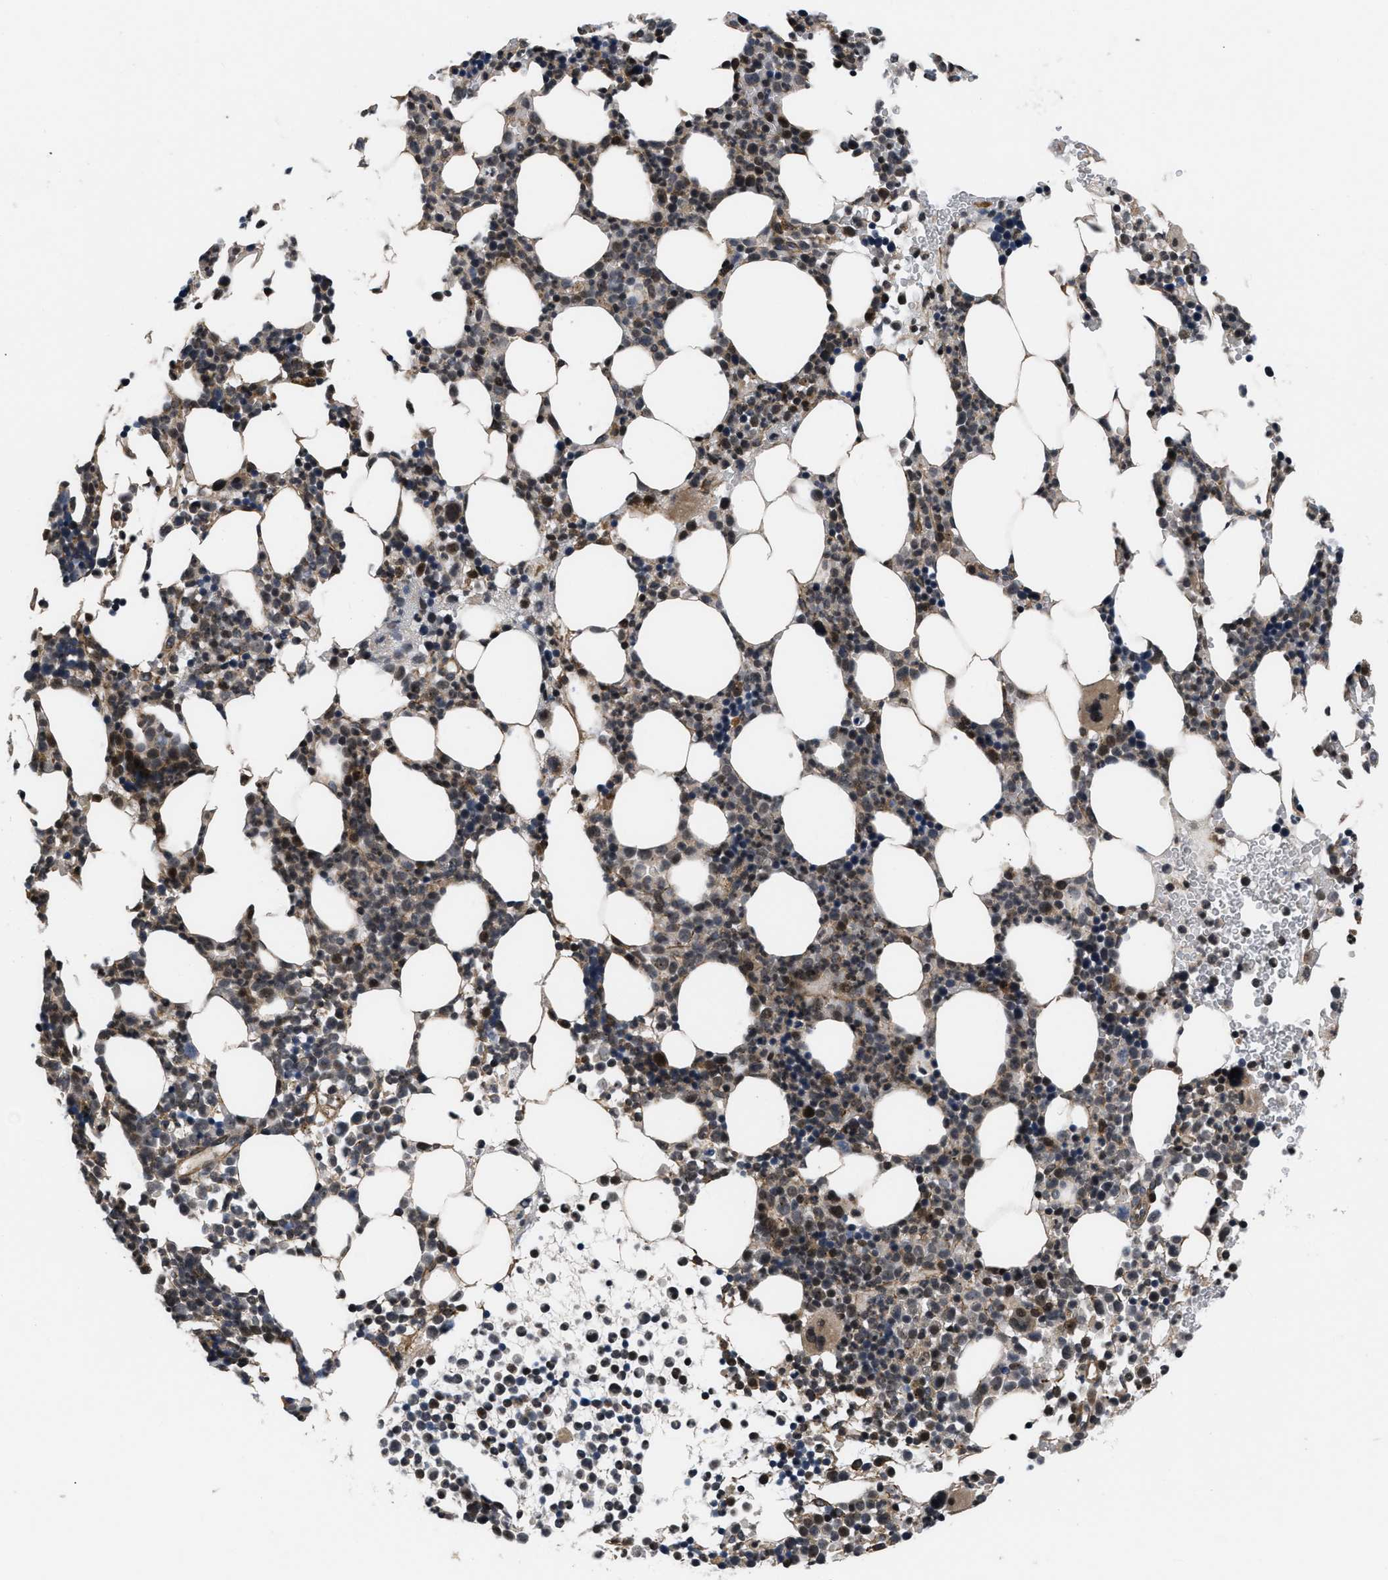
{"staining": {"intensity": "moderate", "quantity": "<25%", "location": "cytoplasmic/membranous,nuclear"}, "tissue": "bone marrow", "cell_type": "Hematopoietic cells", "image_type": "normal", "snomed": [{"axis": "morphology", "description": "Normal tissue, NOS"}, {"axis": "morphology", "description": "Inflammation, NOS"}, {"axis": "topography", "description": "Bone marrow"}], "caption": "Protein analysis of benign bone marrow exhibits moderate cytoplasmic/membranous,nuclear expression in approximately <25% of hematopoietic cells. The protein of interest is shown in brown color, while the nuclei are stained blue.", "gene": "DNAJC14", "patient": {"sex": "female", "age": 67}}